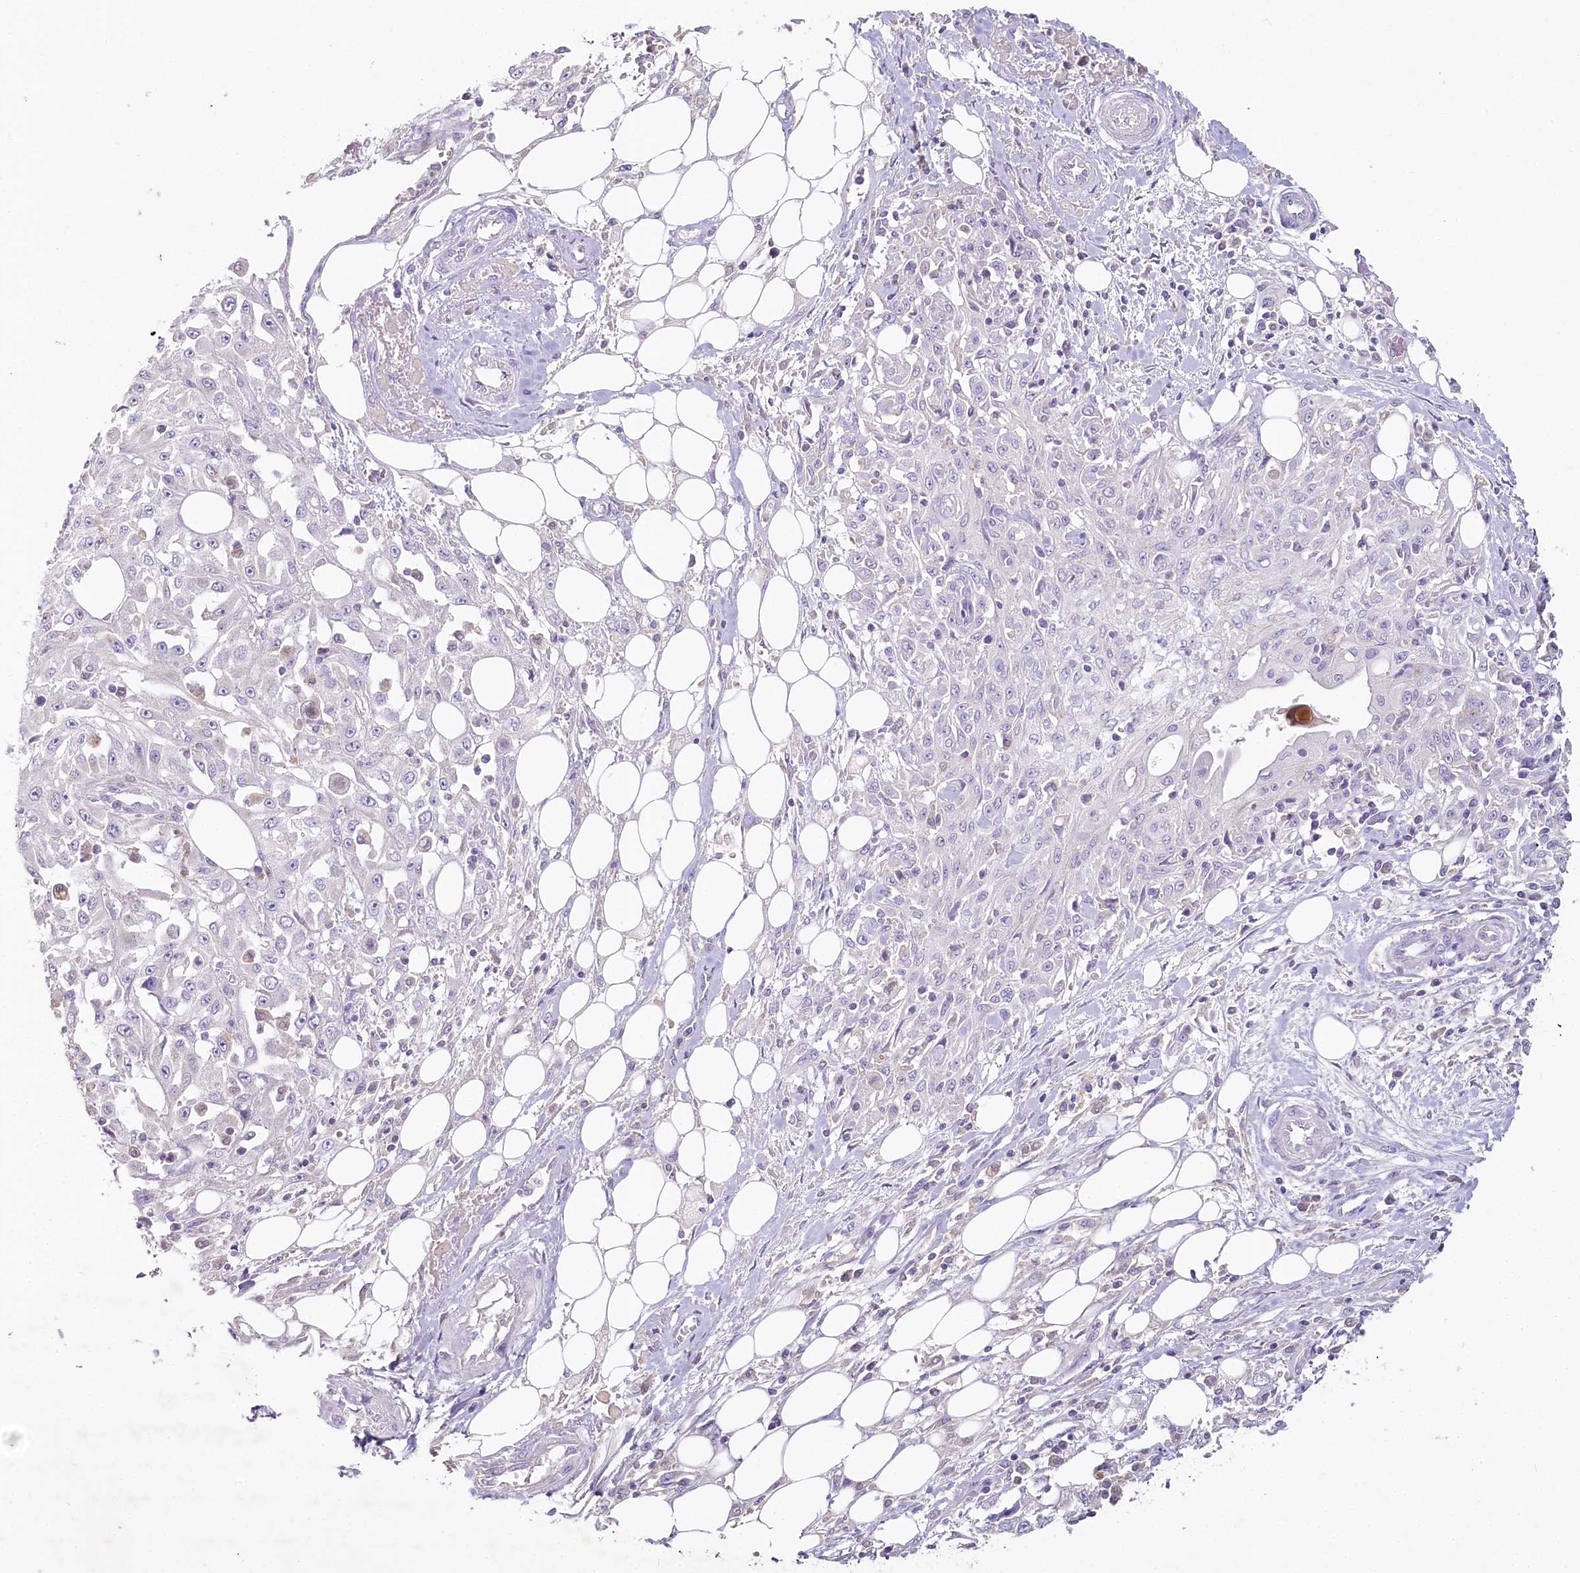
{"staining": {"intensity": "negative", "quantity": "none", "location": "none"}, "tissue": "skin cancer", "cell_type": "Tumor cells", "image_type": "cancer", "snomed": [{"axis": "morphology", "description": "Squamous cell carcinoma, NOS"}, {"axis": "morphology", "description": "Squamous cell carcinoma, metastatic, NOS"}, {"axis": "topography", "description": "Skin"}, {"axis": "topography", "description": "Lymph node"}], "caption": "Skin cancer stained for a protein using immunohistochemistry shows no expression tumor cells.", "gene": "HPD", "patient": {"sex": "male", "age": 75}}